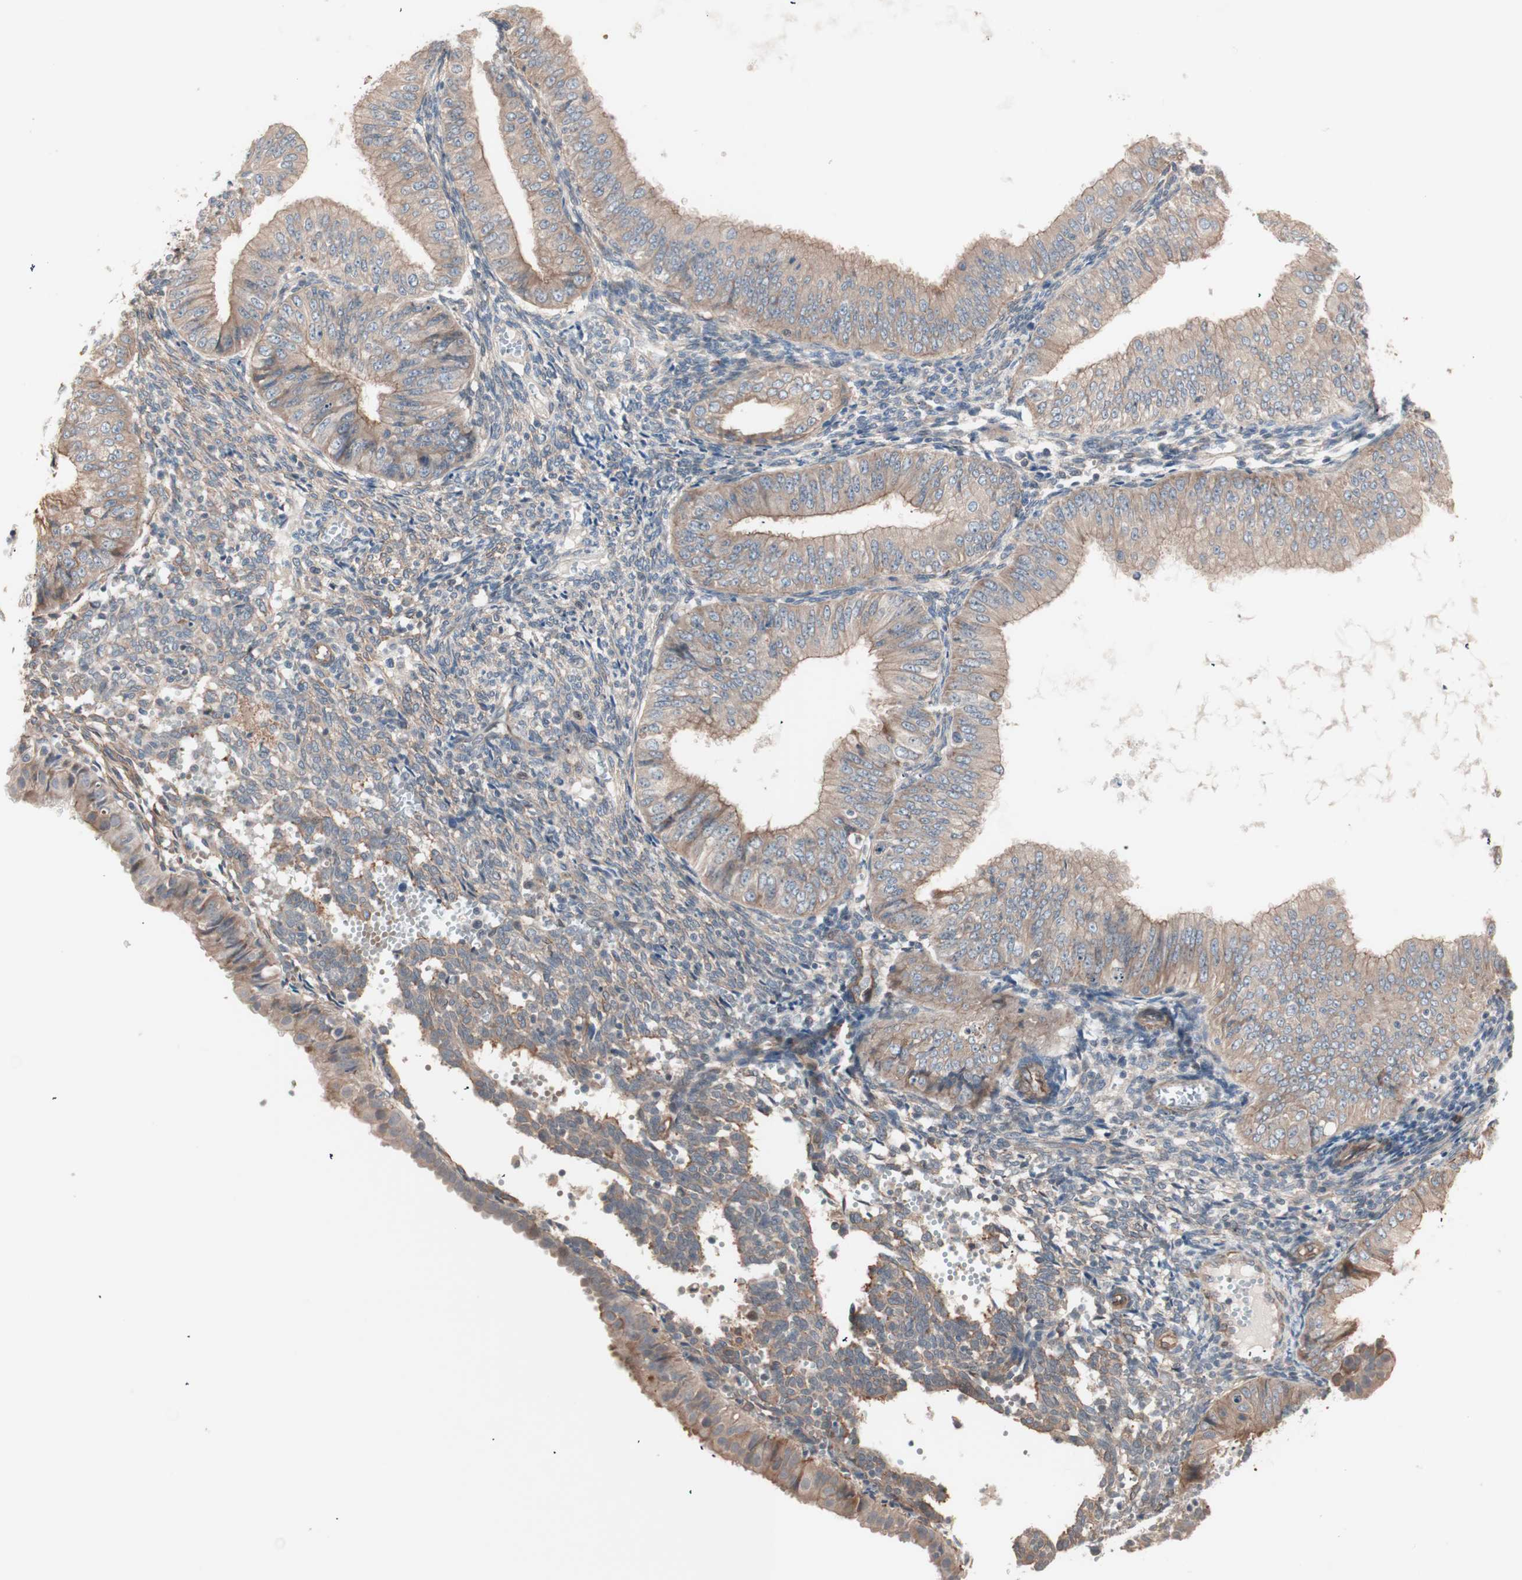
{"staining": {"intensity": "weak", "quantity": ">75%", "location": "cytoplasmic/membranous"}, "tissue": "endometrial cancer", "cell_type": "Tumor cells", "image_type": "cancer", "snomed": [{"axis": "morphology", "description": "Normal tissue, NOS"}, {"axis": "morphology", "description": "Adenocarcinoma, NOS"}, {"axis": "topography", "description": "Endometrium"}], "caption": "A micrograph of endometrial cancer (adenocarcinoma) stained for a protein exhibits weak cytoplasmic/membranous brown staining in tumor cells. The staining was performed using DAB, with brown indicating positive protein expression. Nuclei are stained blue with hematoxylin.", "gene": "ALG5", "patient": {"sex": "female", "age": 53}}